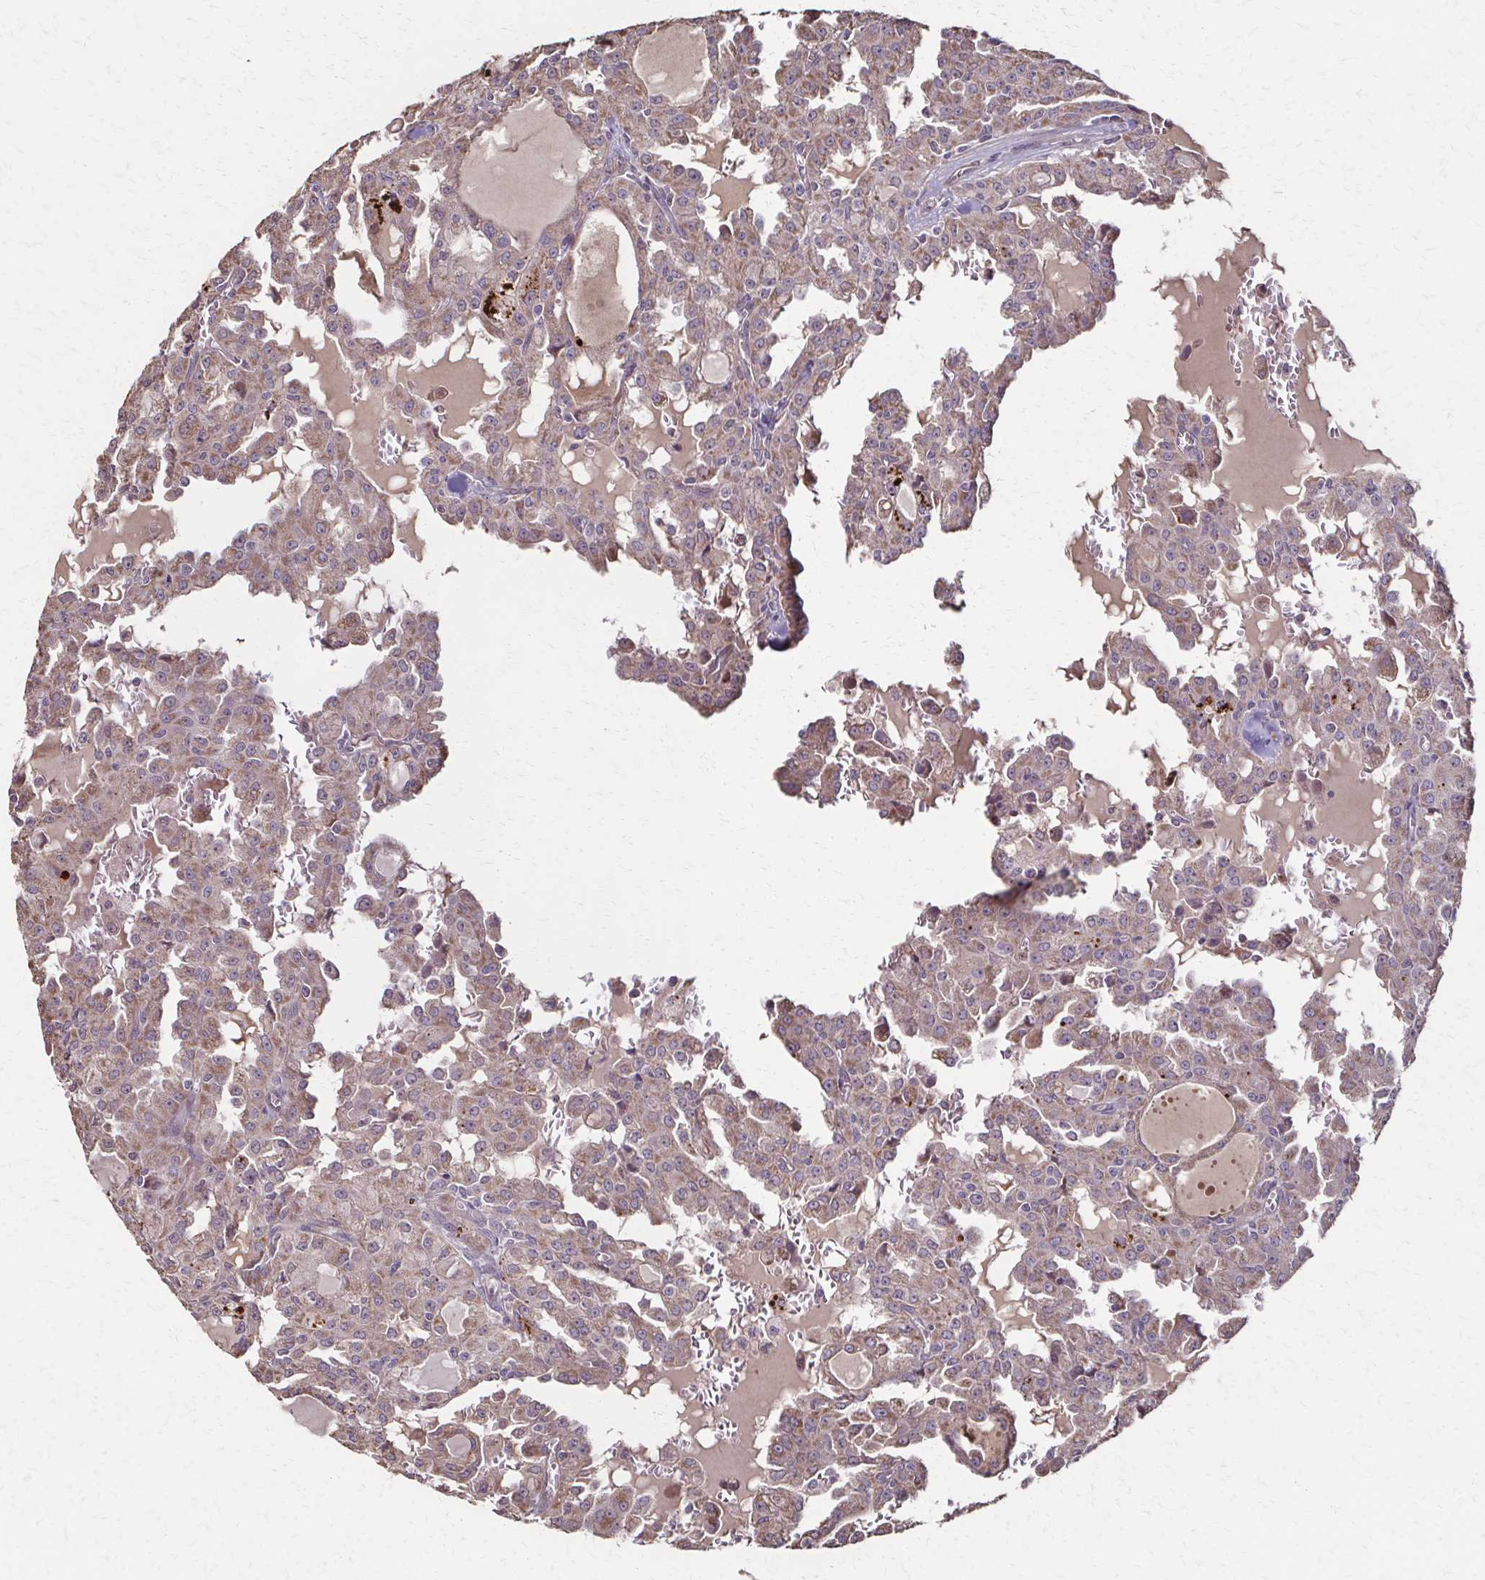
{"staining": {"intensity": "weak", "quantity": ">75%", "location": "cytoplasmic/membranous"}, "tissue": "head and neck cancer", "cell_type": "Tumor cells", "image_type": "cancer", "snomed": [{"axis": "morphology", "description": "Adenocarcinoma, NOS"}, {"axis": "topography", "description": "Head-Neck"}], "caption": "Human adenocarcinoma (head and neck) stained with a brown dye demonstrates weak cytoplasmic/membranous positive staining in about >75% of tumor cells.", "gene": "IL18BP", "patient": {"sex": "male", "age": 64}}